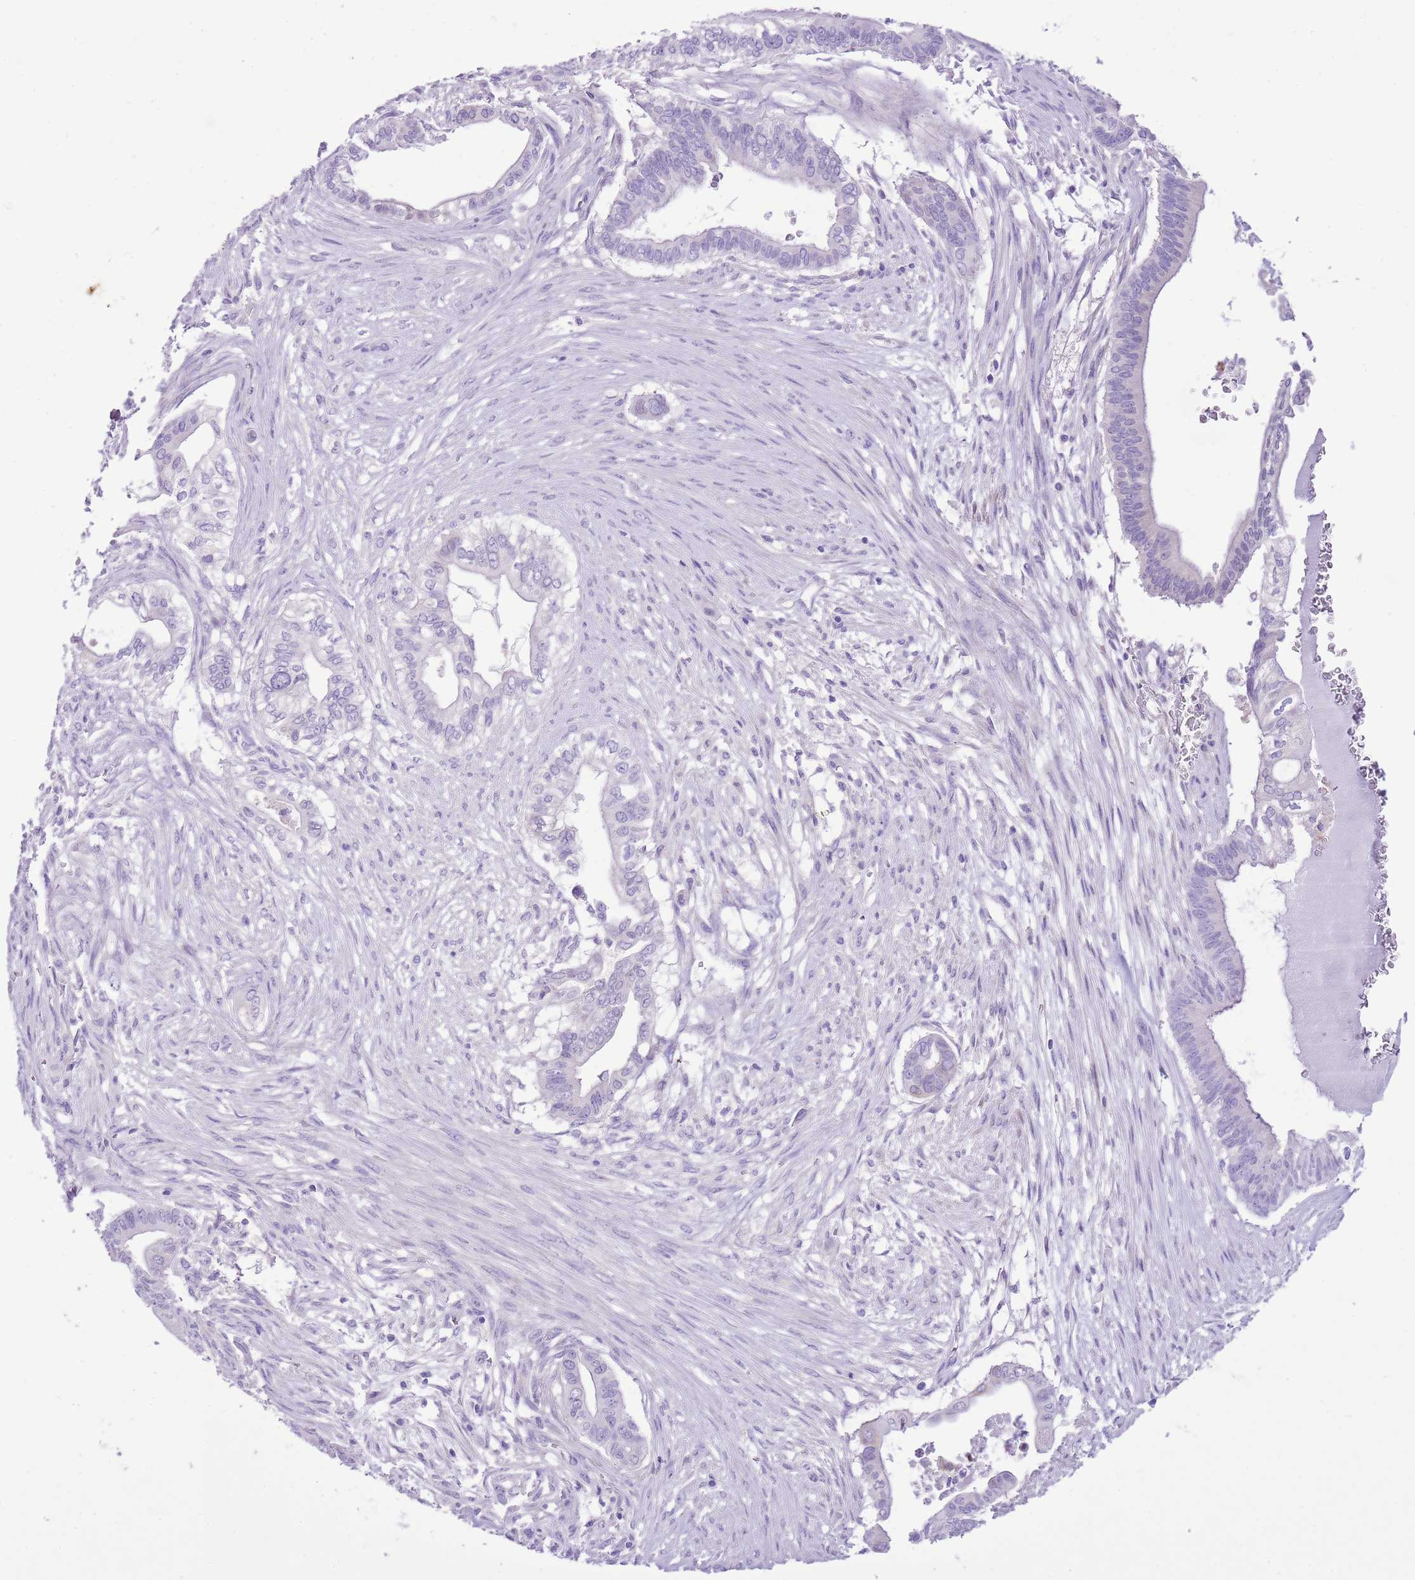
{"staining": {"intensity": "negative", "quantity": "none", "location": "none"}, "tissue": "pancreatic cancer", "cell_type": "Tumor cells", "image_type": "cancer", "snomed": [{"axis": "morphology", "description": "Adenocarcinoma, NOS"}, {"axis": "topography", "description": "Pancreas"}], "caption": "Adenocarcinoma (pancreatic) was stained to show a protein in brown. There is no significant positivity in tumor cells.", "gene": "AAR2", "patient": {"sex": "male", "age": 68}}